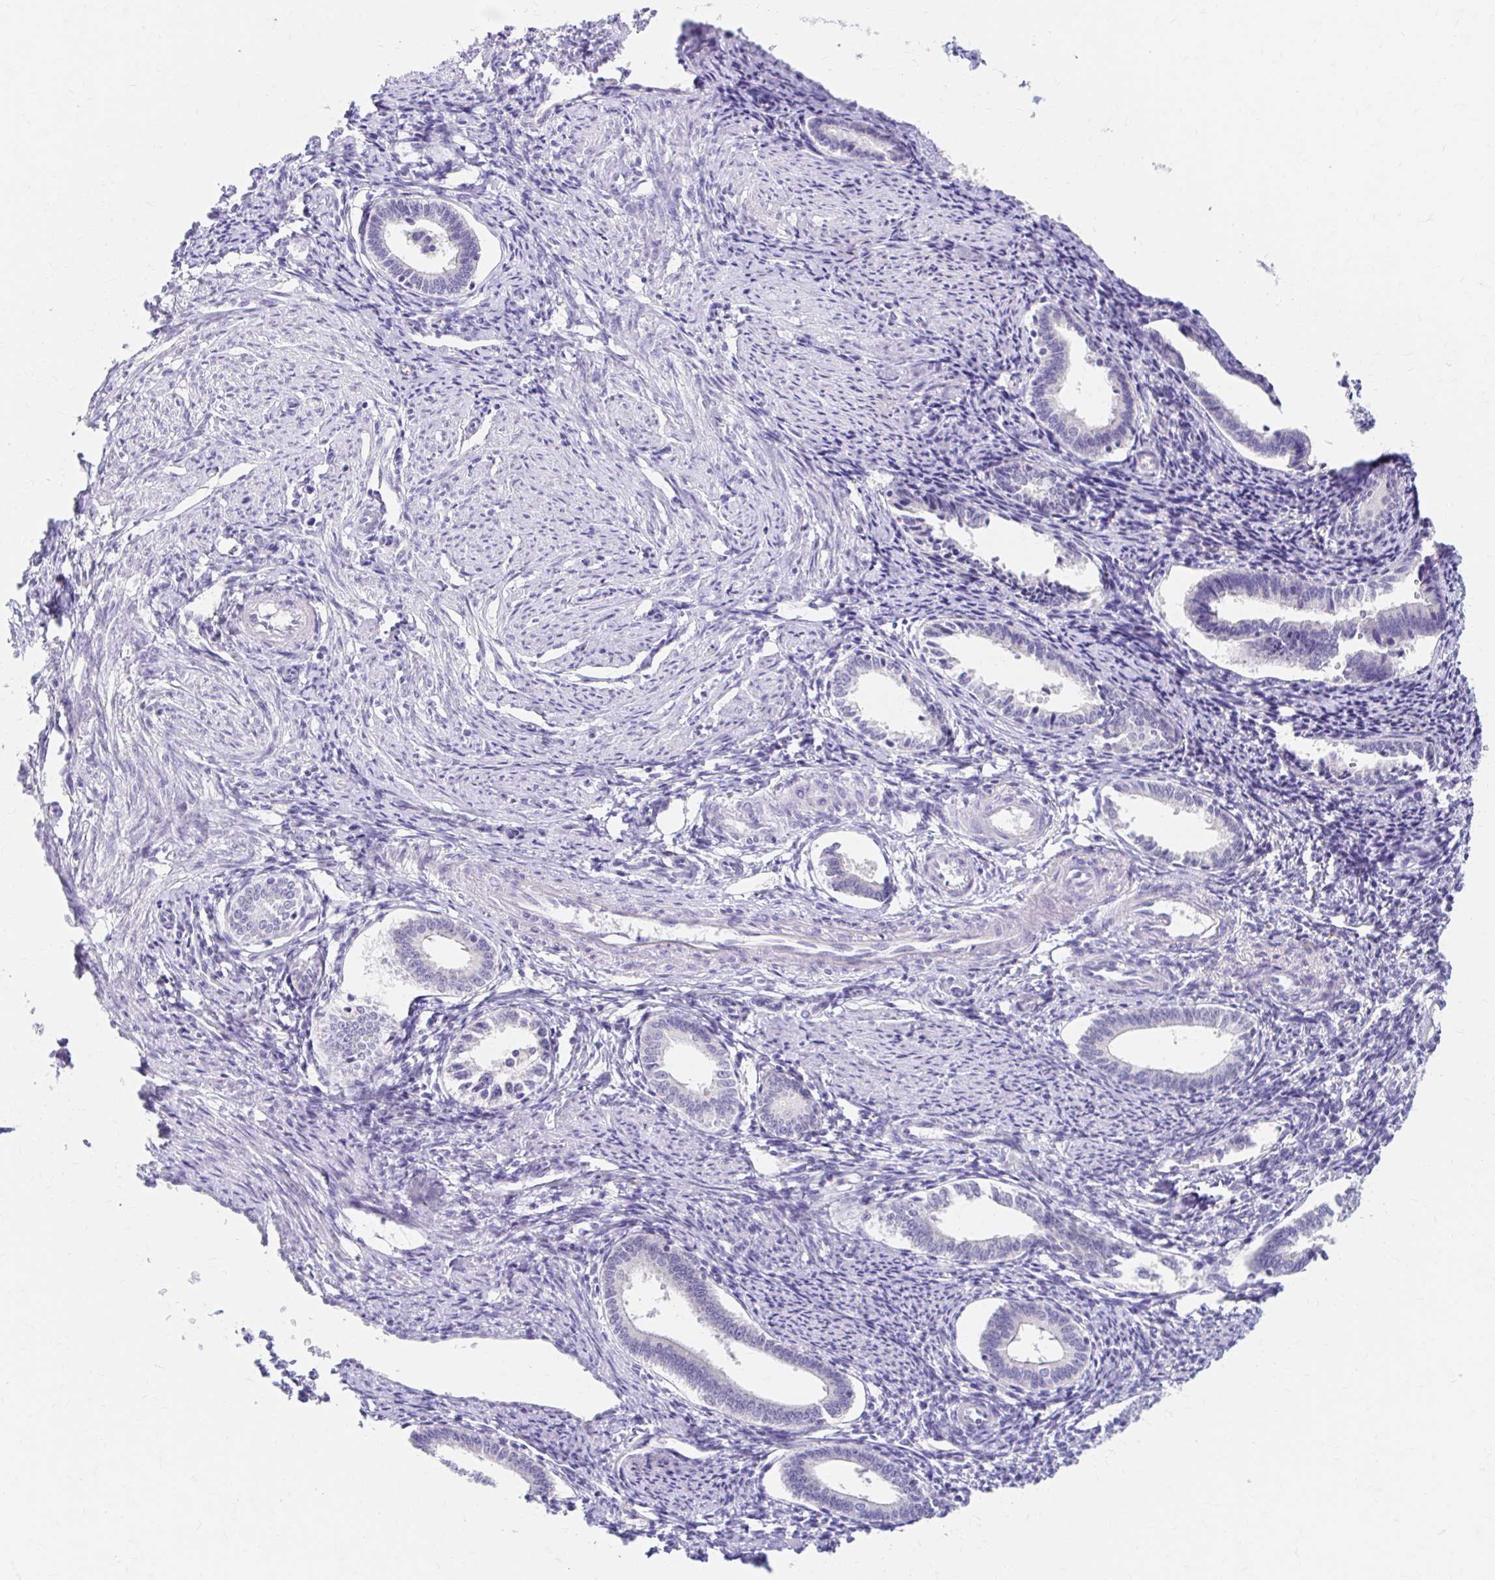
{"staining": {"intensity": "negative", "quantity": "none", "location": "none"}, "tissue": "endometrium", "cell_type": "Cells in endometrial stroma", "image_type": "normal", "snomed": [{"axis": "morphology", "description": "Normal tissue, NOS"}, {"axis": "topography", "description": "Endometrium"}], "caption": "Immunohistochemical staining of normal human endometrium displays no significant expression in cells in endometrial stroma. Nuclei are stained in blue.", "gene": "AZGP1", "patient": {"sex": "female", "age": 41}}